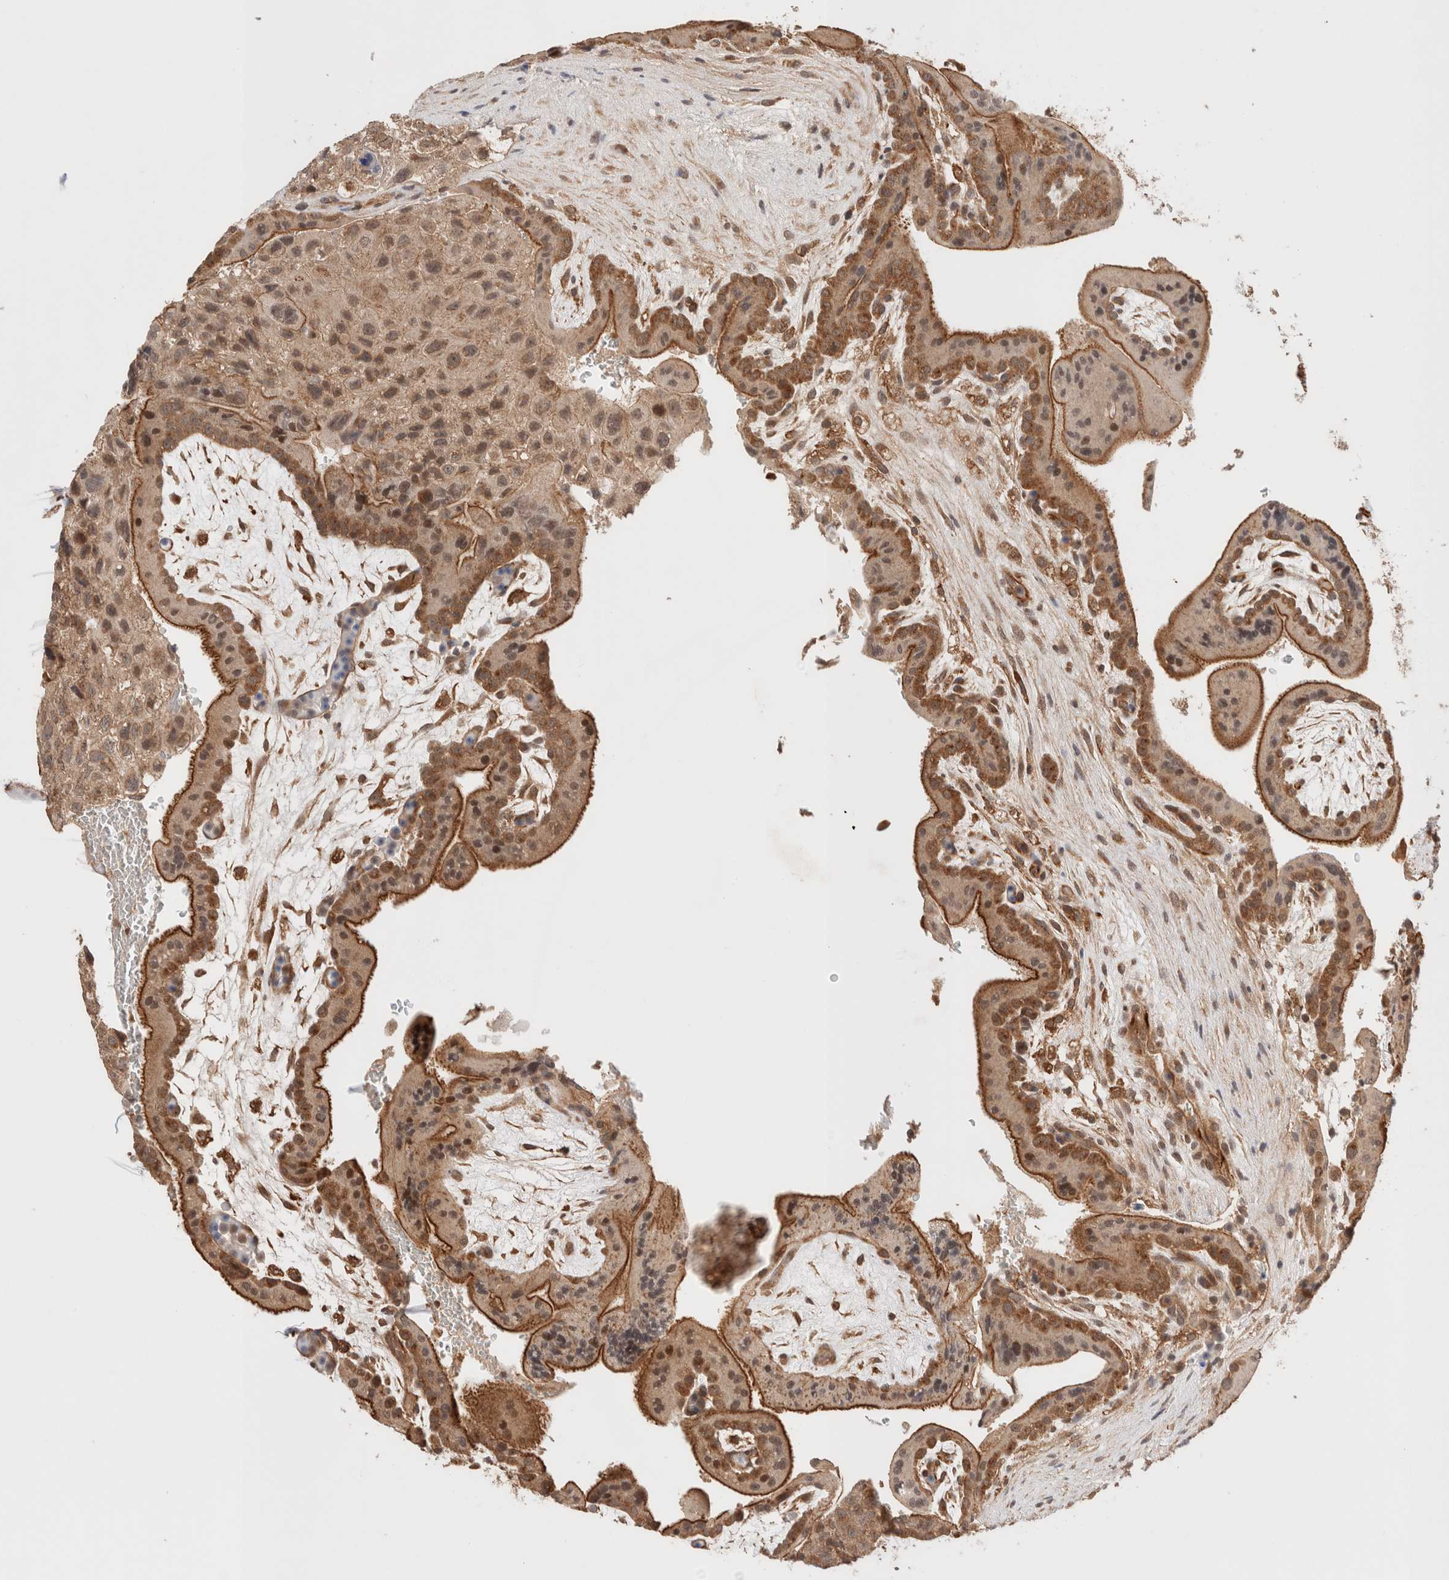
{"staining": {"intensity": "moderate", "quantity": ">75%", "location": "cytoplasmic/membranous"}, "tissue": "placenta", "cell_type": "Decidual cells", "image_type": "normal", "snomed": [{"axis": "morphology", "description": "Normal tissue, NOS"}, {"axis": "topography", "description": "Placenta"}], "caption": "Immunohistochemical staining of normal human placenta shows >75% levels of moderate cytoplasmic/membranous protein positivity in about >75% of decidual cells.", "gene": "SIKE1", "patient": {"sex": "female", "age": 35}}